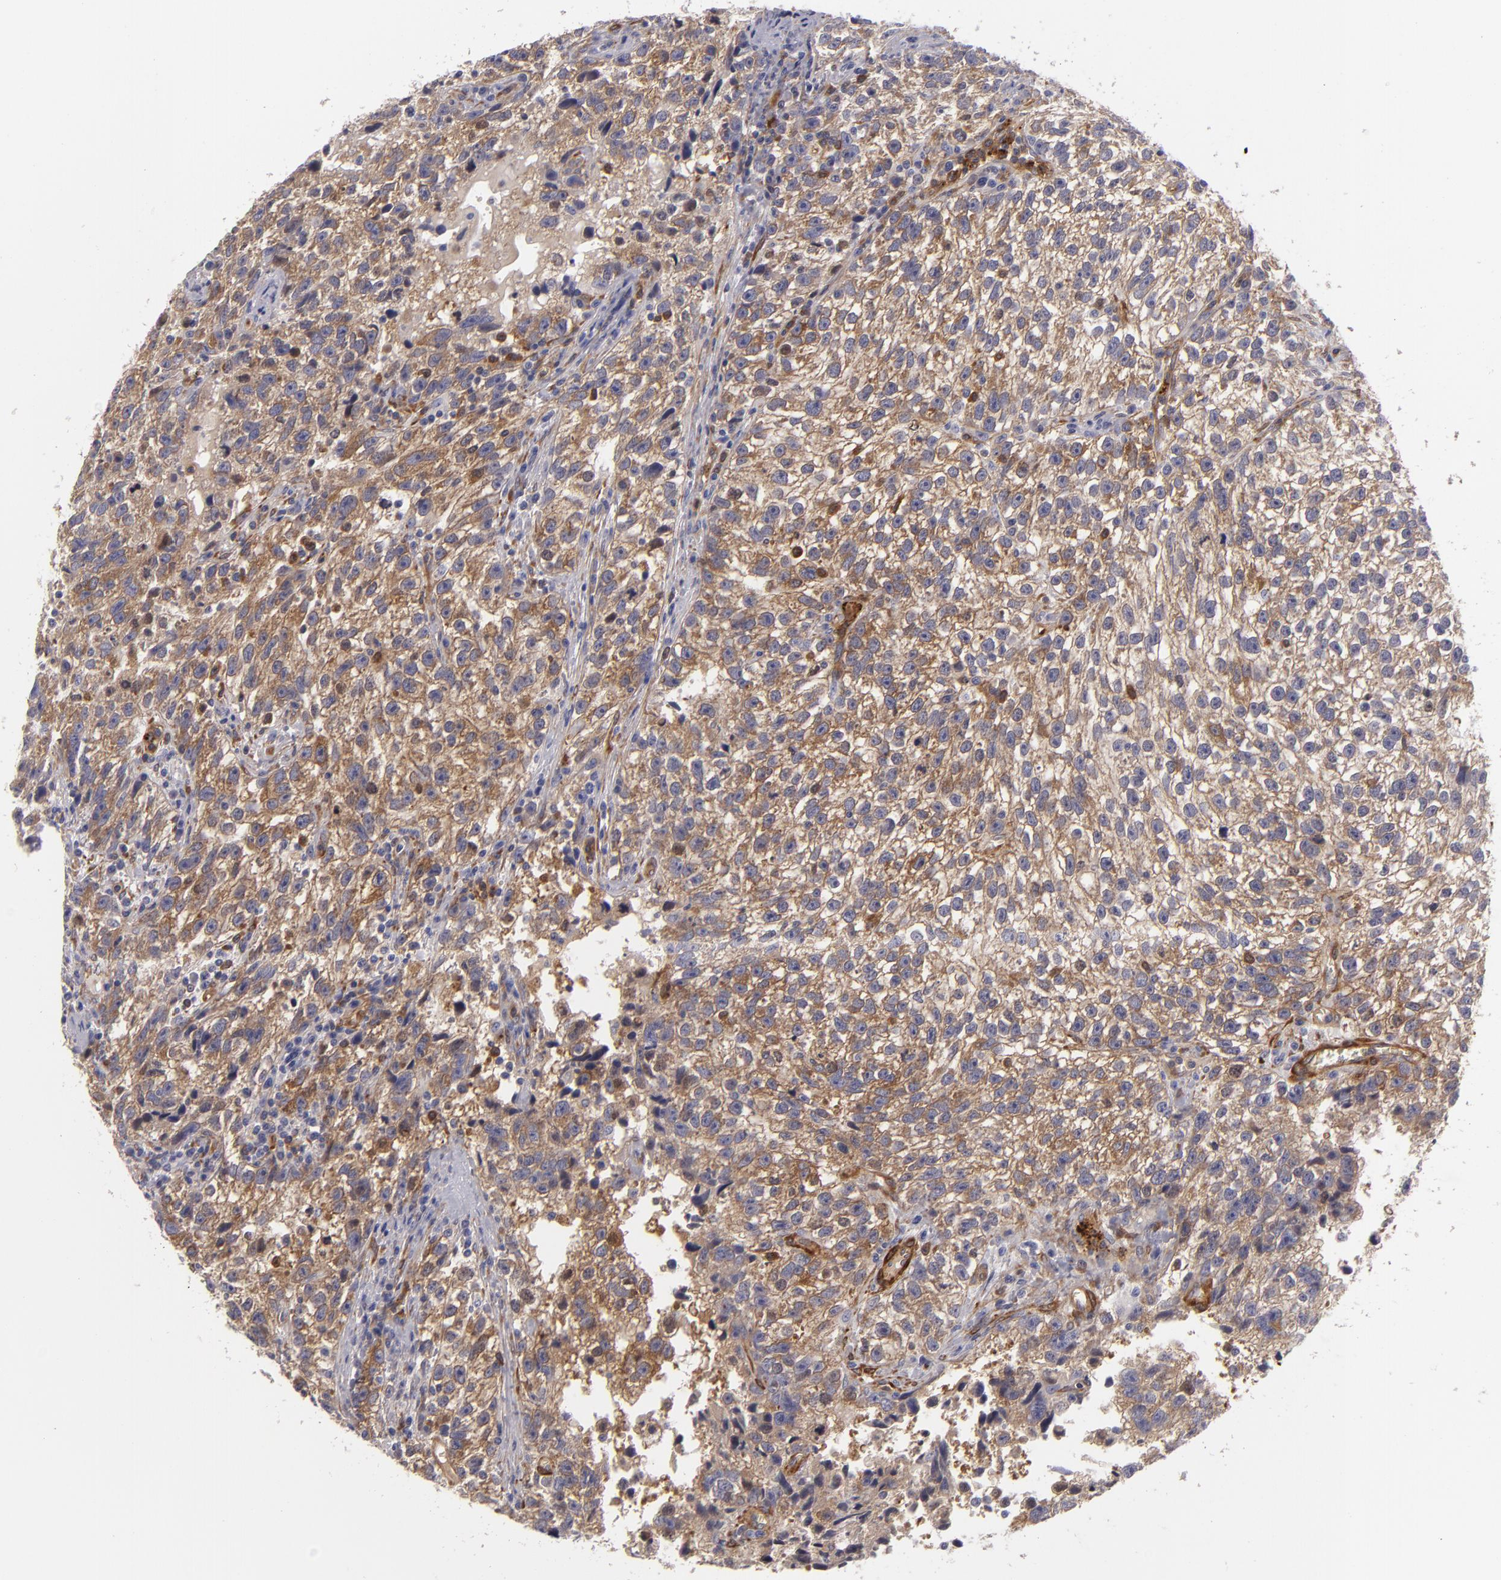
{"staining": {"intensity": "moderate", "quantity": ">75%", "location": "cytoplasmic/membranous"}, "tissue": "testis cancer", "cell_type": "Tumor cells", "image_type": "cancer", "snomed": [{"axis": "morphology", "description": "Seminoma, NOS"}, {"axis": "topography", "description": "Testis"}], "caption": "Immunohistochemical staining of testis cancer (seminoma) reveals medium levels of moderate cytoplasmic/membranous staining in approximately >75% of tumor cells. (Stains: DAB (3,3'-diaminobenzidine) in brown, nuclei in blue, Microscopy: brightfield microscopy at high magnification).", "gene": "VCL", "patient": {"sex": "male", "age": 38}}